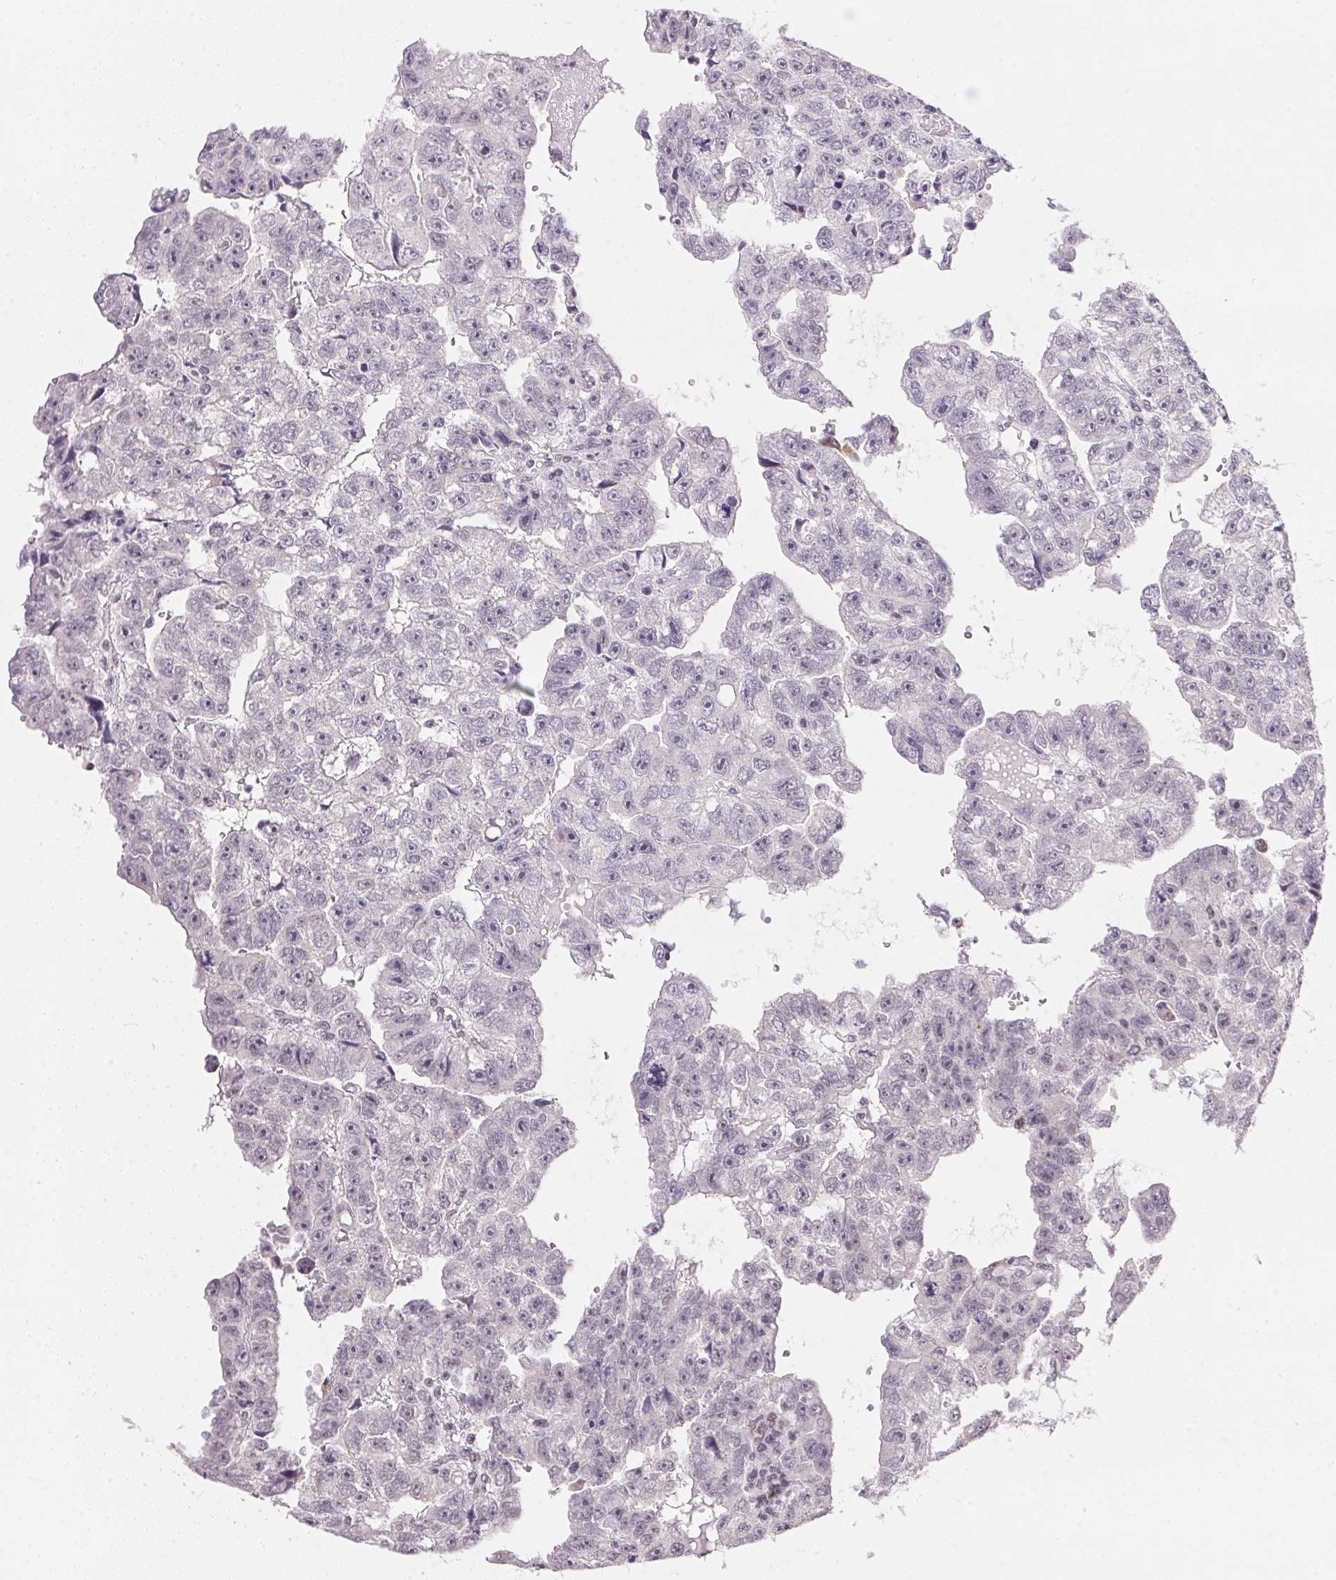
{"staining": {"intensity": "negative", "quantity": "none", "location": "none"}, "tissue": "testis cancer", "cell_type": "Tumor cells", "image_type": "cancer", "snomed": [{"axis": "morphology", "description": "Carcinoma, Embryonal, NOS"}, {"axis": "topography", "description": "Testis"}], "caption": "A photomicrograph of testis embryonal carcinoma stained for a protein shows no brown staining in tumor cells. (DAB (3,3'-diaminobenzidine) immunohistochemistry visualized using brightfield microscopy, high magnification).", "gene": "NFE2L1", "patient": {"sex": "male", "age": 20}}